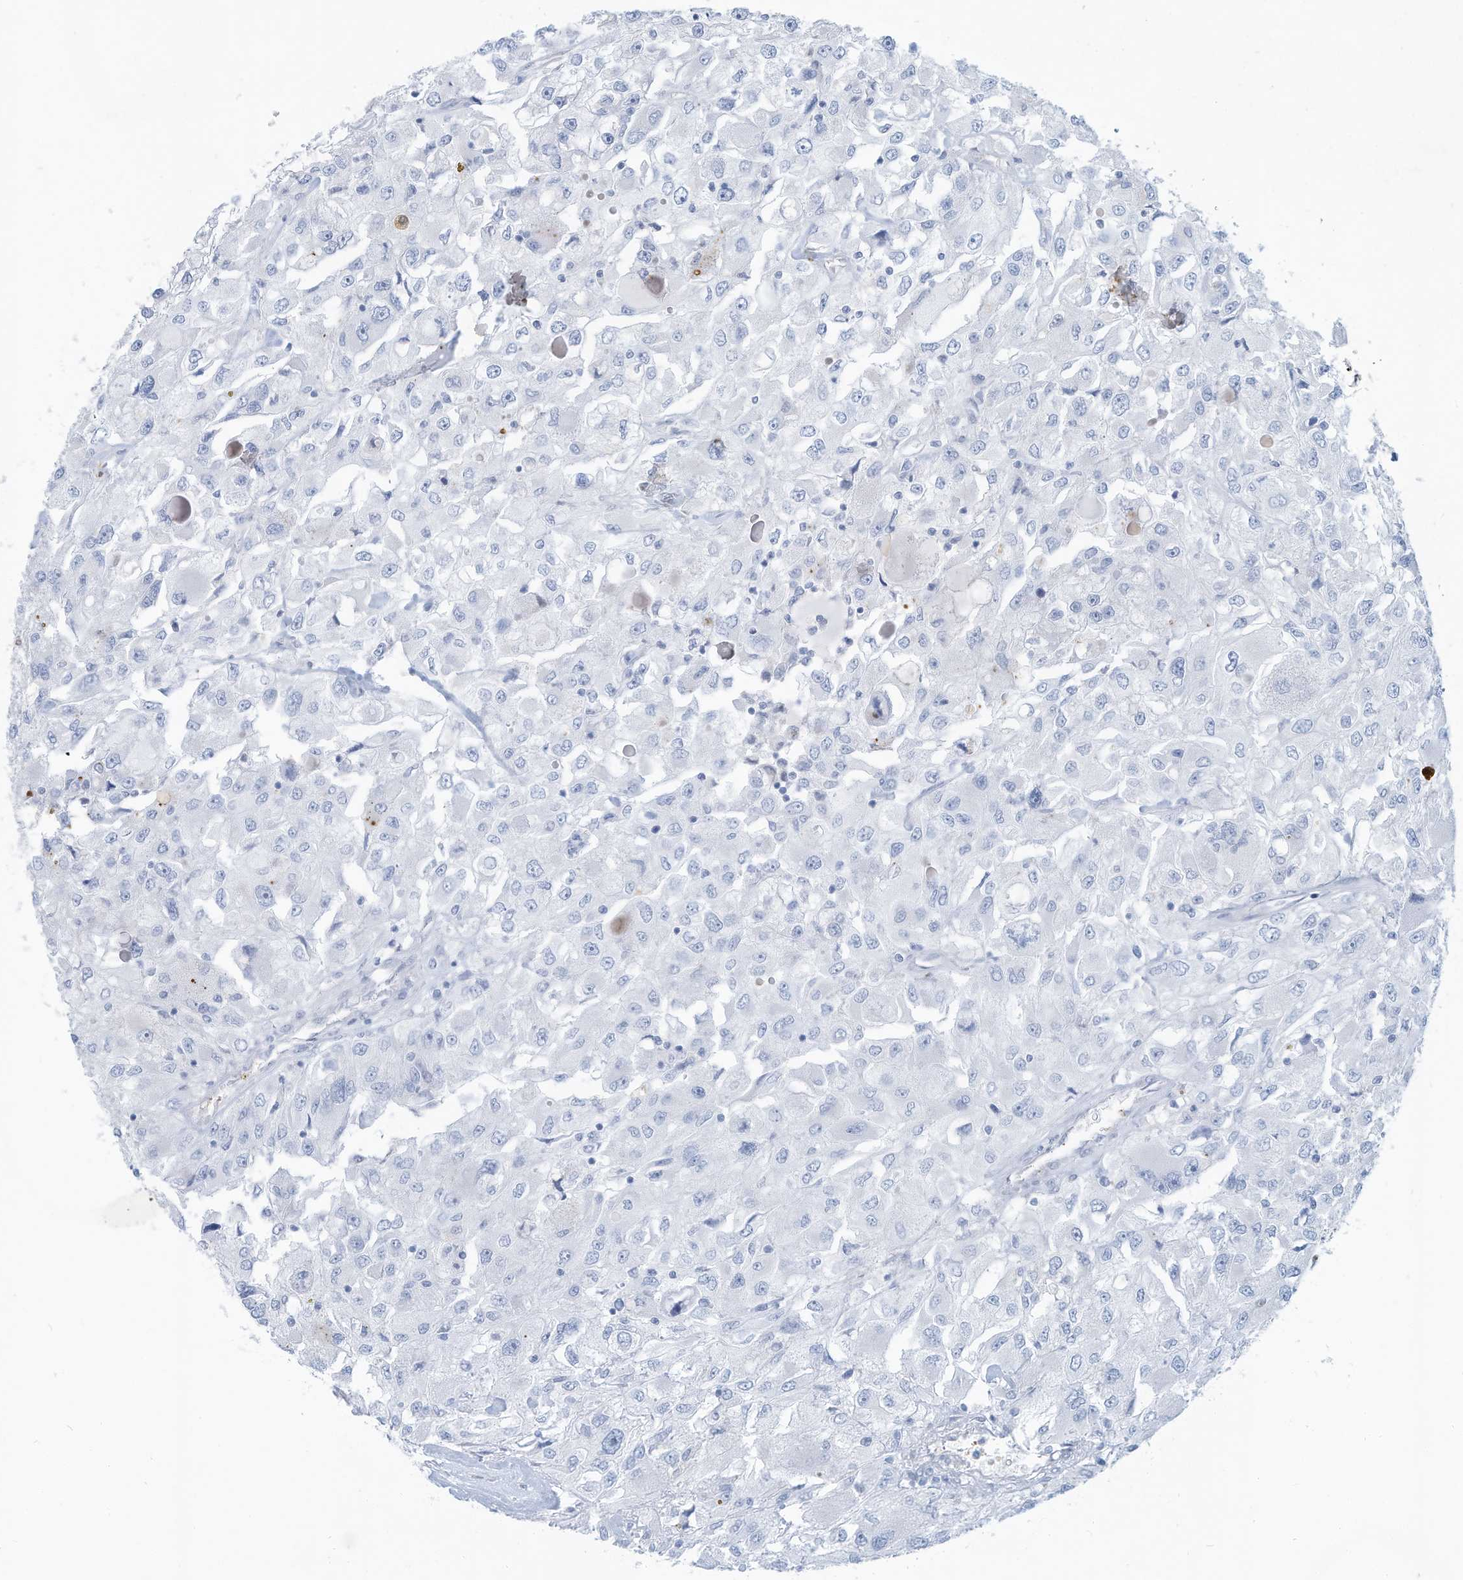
{"staining": {"intensity": "negative", "quantity": "none", "location": "none"}, "tissue": "renal cancer", "cell_type": "Tumor cells", "image_type": "cancer", "snomed": [{"axis": "morphology", "description": "Adenocarcinoma, NOS"}, {"axis": "topography", "description": "Kidney"}], "caption": "Tumor cells are negative for protein expression in human renal adenocarcinoma.", "gene": "ERI2", "patient": {"sex": "female", "age": 52}}